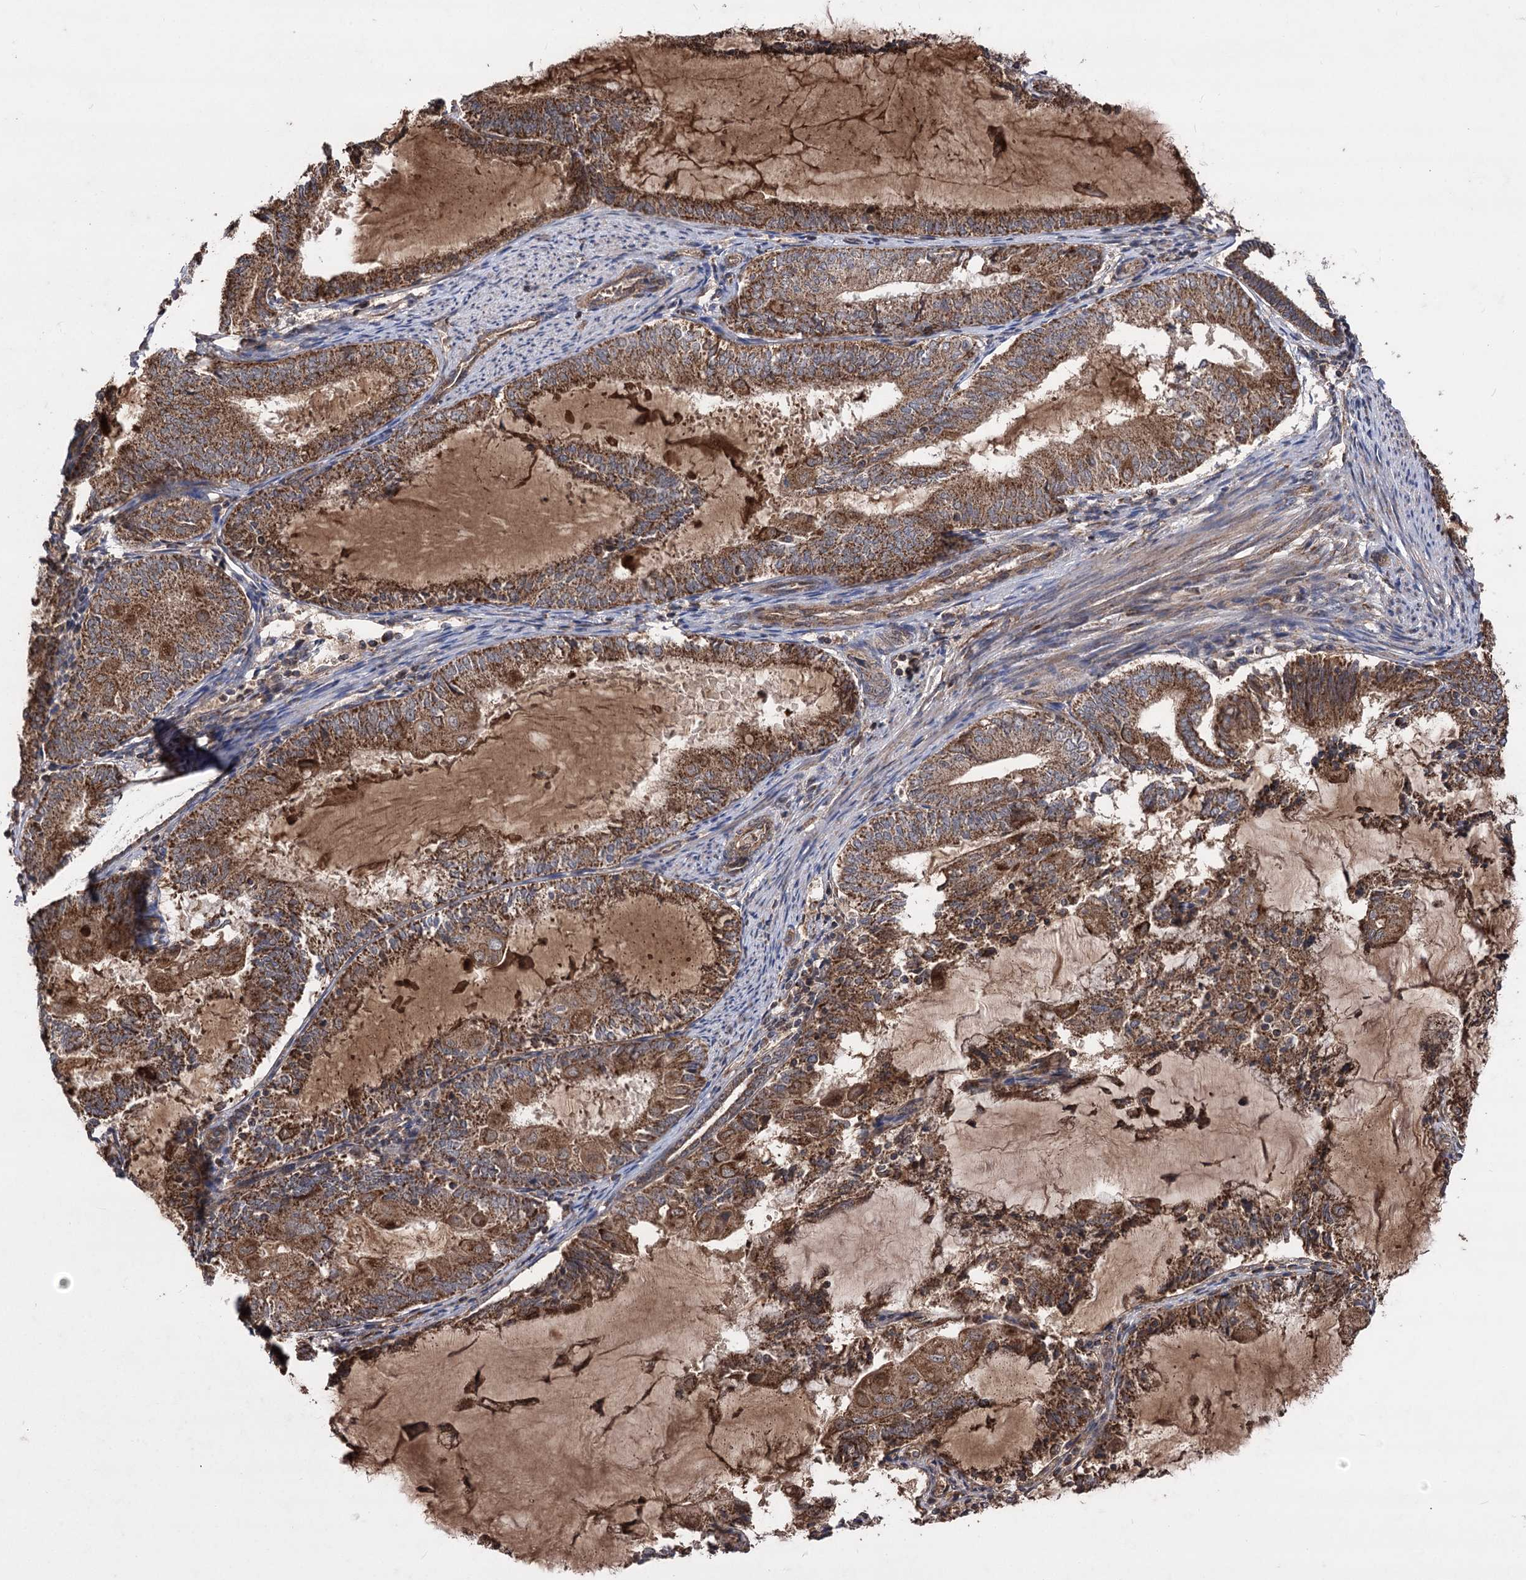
{"staining": {"intensity": "strong", "quantity": ">75%", "location": "cytoplasmic/membranous"}, "tissue": "endometrial cancer", "cell_type": "Tumor cells", "image_type": "cancer", "snomed": [{"axis": "morphology", "description": "Adenocarcinoma, NOS"}, {"axis": "topography", "description": "Endometrium"}], "caption": "Protein staining reveals strong cytoplasmic/membranous positivity in approximately >75% of tumor cells in endometrial cancer.", "gene": "RASSF3", "patient": {"sex": "female", "age": 81}}